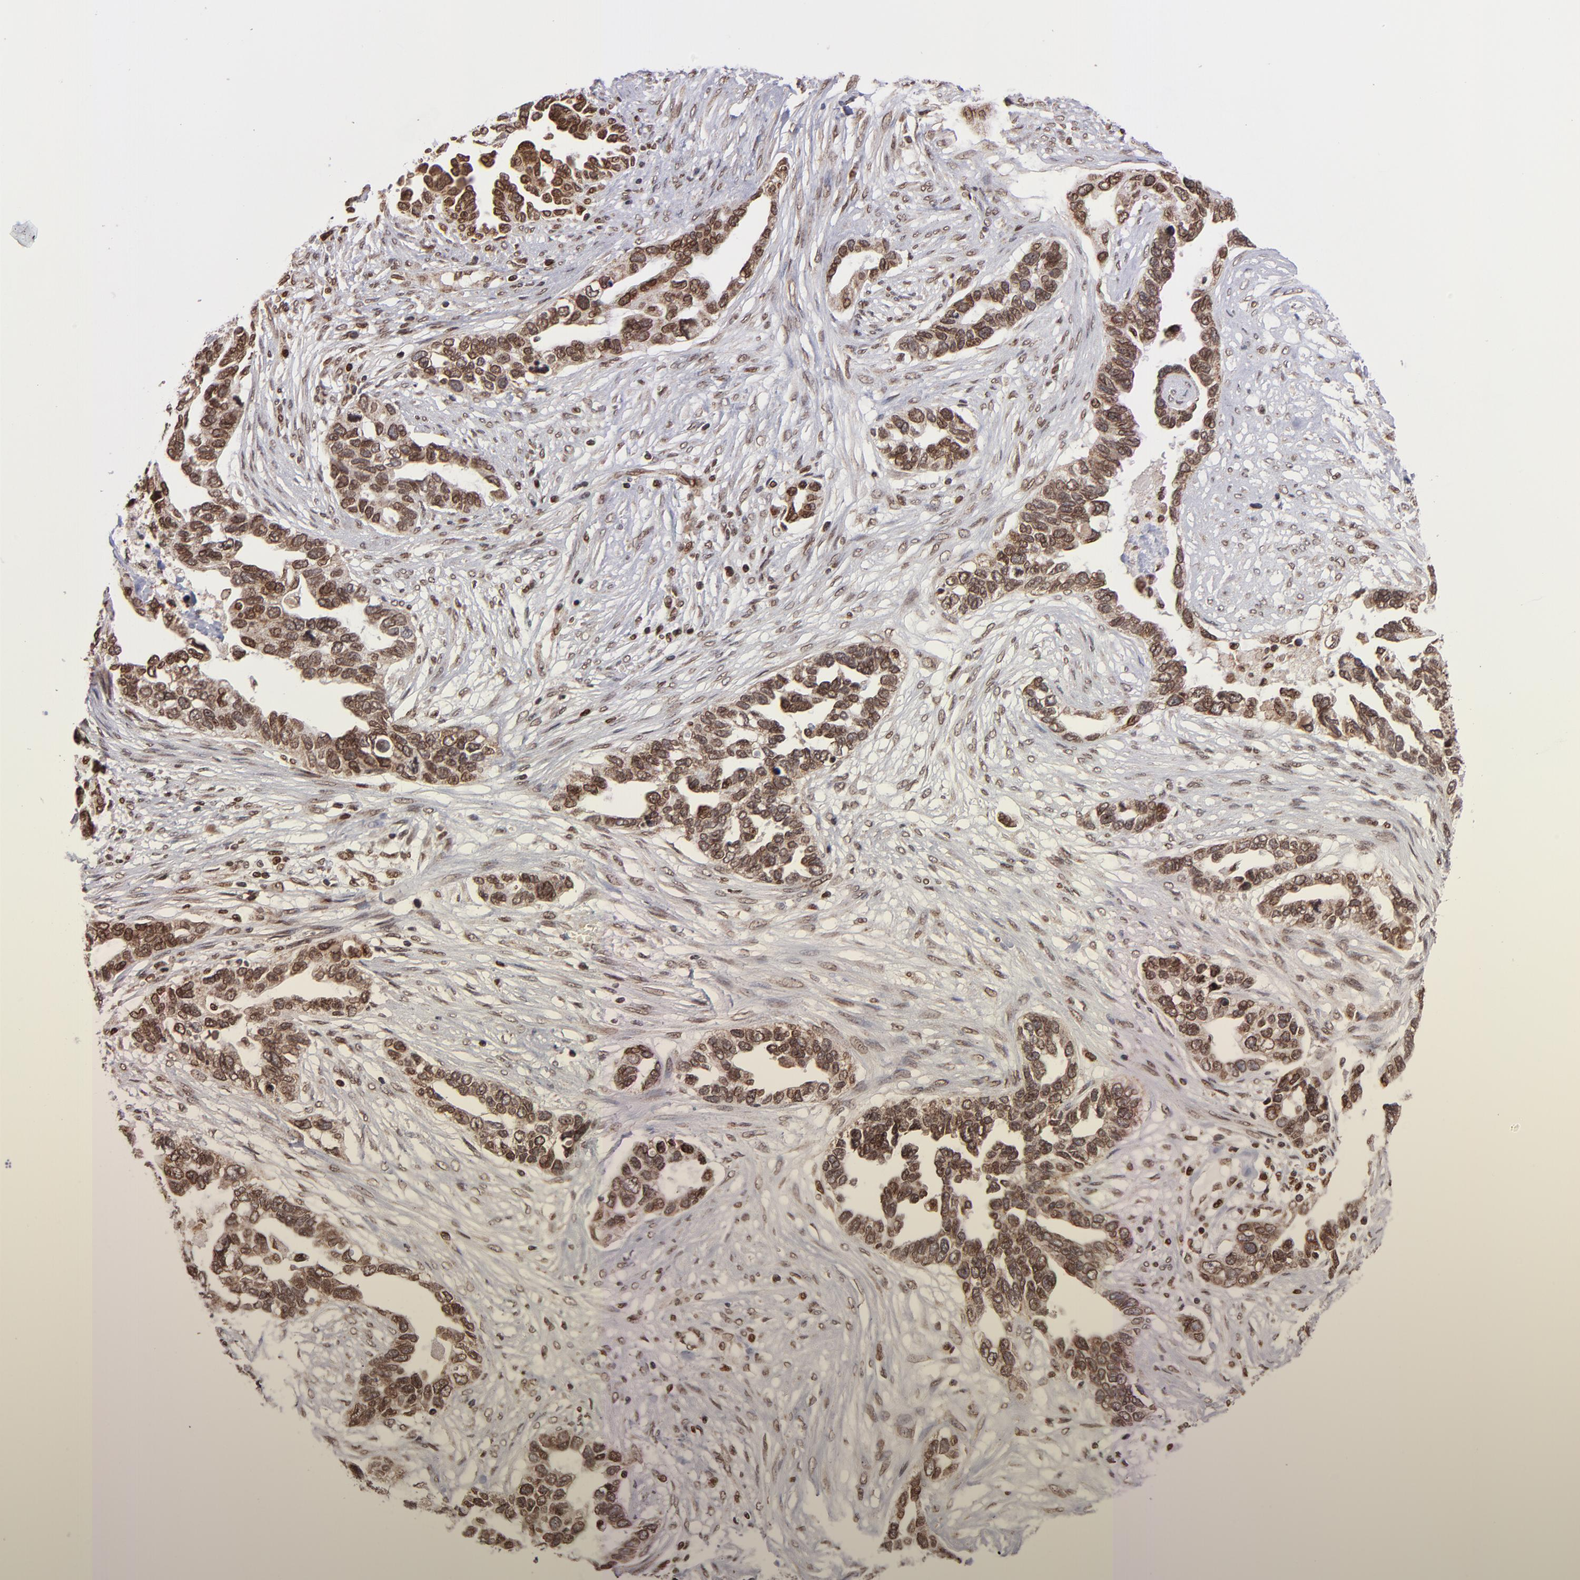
{"staining": {"intensity": "moderate", "quantity": ">75%", "location": "cytoplasmic/membranous,nuclear"}, "tissue": "ovarian cancer", "cell_type": "Tumor cells", "image_type": "cancer", "snomed": [{"axis": "morphology", "description": "Cystadenocarcinoma, serous, NOS"}, {"axis": "topography", "description": "Ovary"}], "caption": "Ovarian cancer (serous cystadenocarcinoma) tissue exhibits moderate cytoplasmic/membranous and nuclear positivity in about >75% of tumor cells, visualized by immunohistochemistry. Ihc stains the protein of interest in brown and the nuclei are stained blue.", "gene": "TOP1MT", "patient": {"sex": "female", "age": 54}}